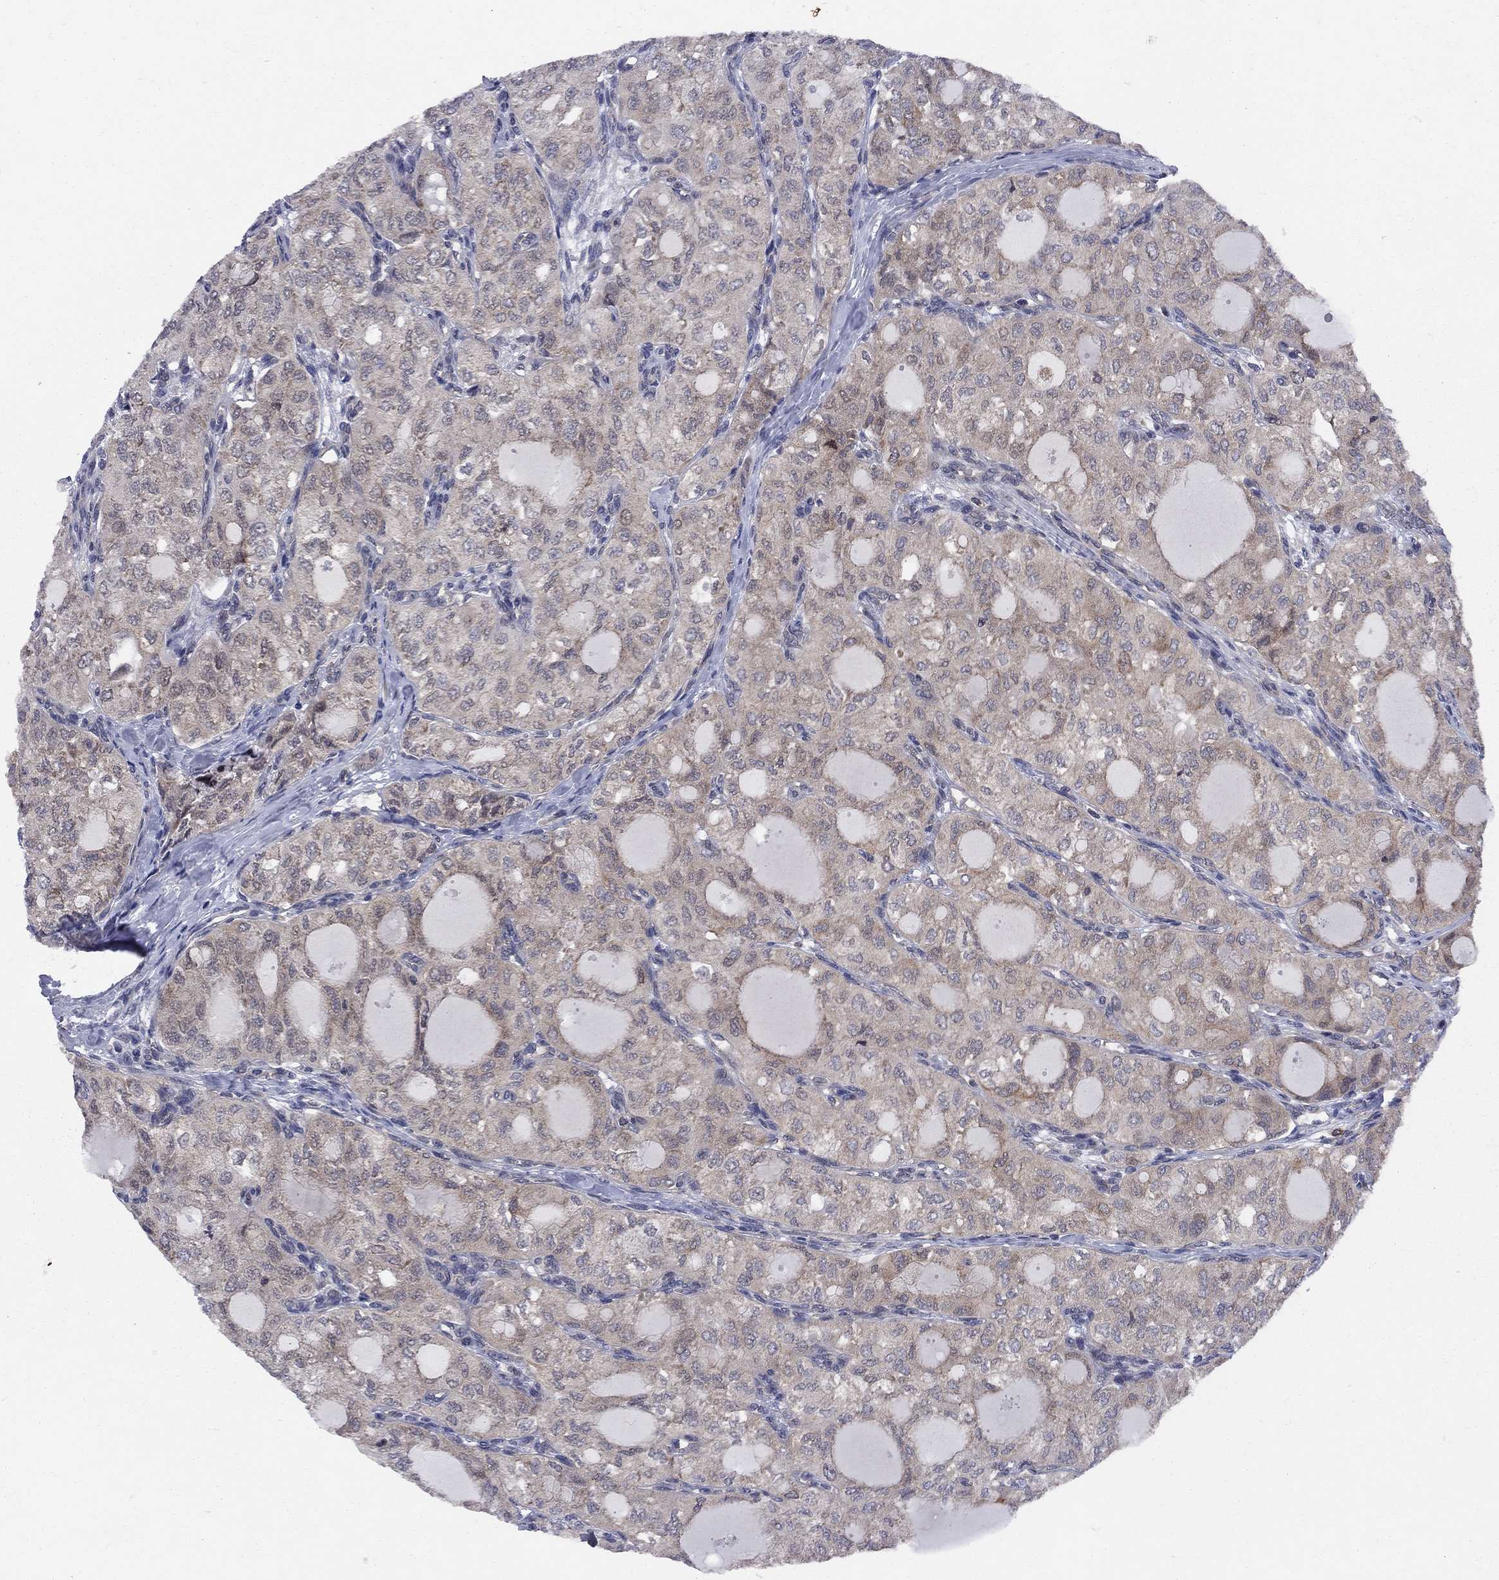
{"staining": {"intensity": "weak", "quantity": "25%-75%", "location": "cytoplasmic/membranous"}, "tissue": "thyroid cancer", "cell_type": "Tumor cells", "image_type": "cancer", "snomed": [{"axis": "morphology", "description": "Follicular adenoma carcinoma, NOS"}, {"axis": "topography", "description": "Thyroid gland"}], "caption": "Thyroid cancer stained for a protein displays weak cytoplasmic/membranous positivity in tumor cells. The staining was performed using DAB to visualize the protein expression in brown, while the nuclei were stained in blue with hematoxylin (Magnification: 20x).", "gene": "CNOT11", "patient": {"sex": "male", "age": 75}}